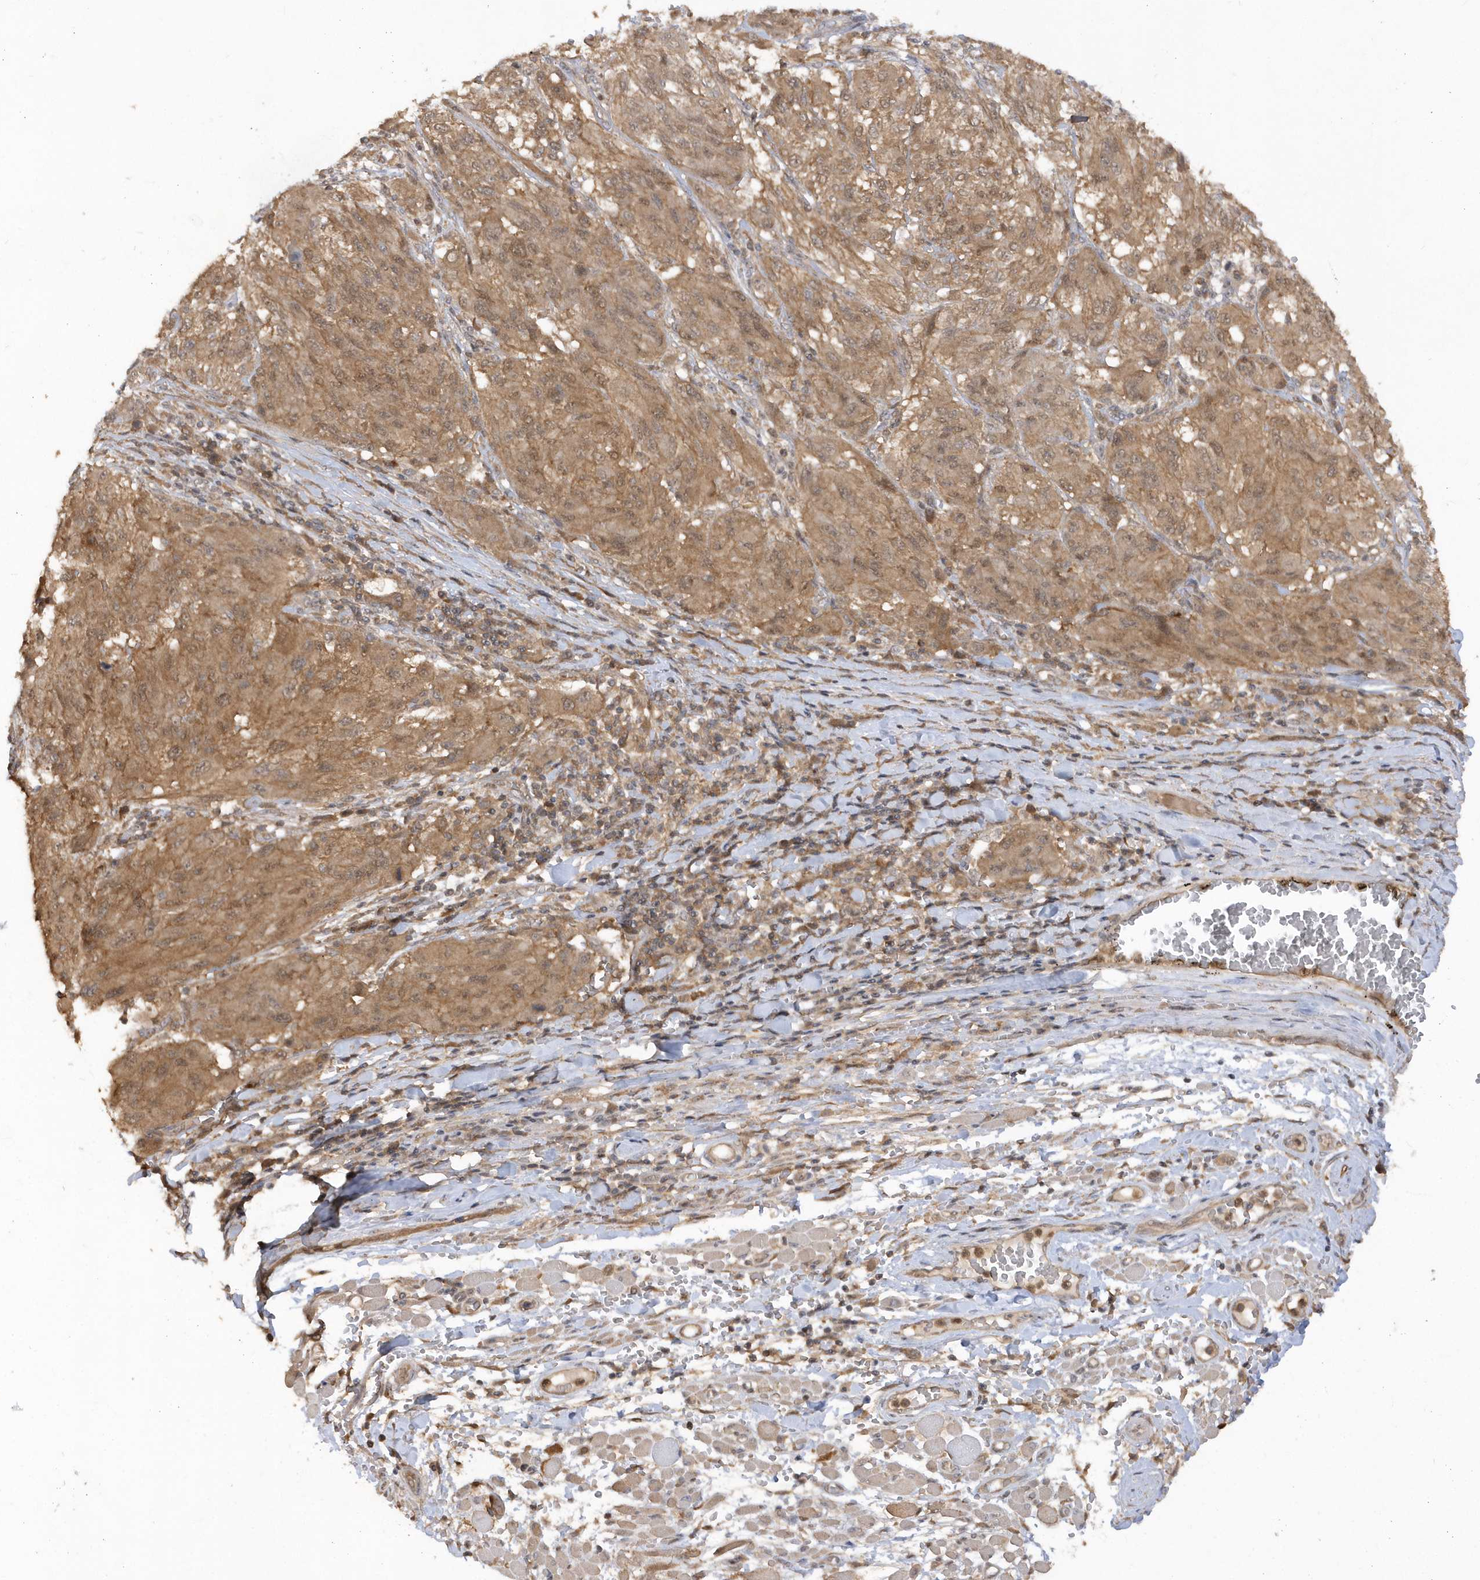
{"staining": {"intensity": "moderate", "quantity": ">75%", "location": "cytoplasmic/membranous"}, "tissue": "melanoma", "cell_type": "Tumor cells", "image_type": "cancer", "snomed": [{"axis": "morphology", "description": "Malignant melanoma, NOS"}, {"axis": "topography", "description": "Skin"}], "caption": "This is an image of IHC staining of melanoma, which shows moderate positivity in the cytoplasmic/membranous of tumor cells.", "gene": "RPE", "patient": {"sex": "female", "age": 91}}